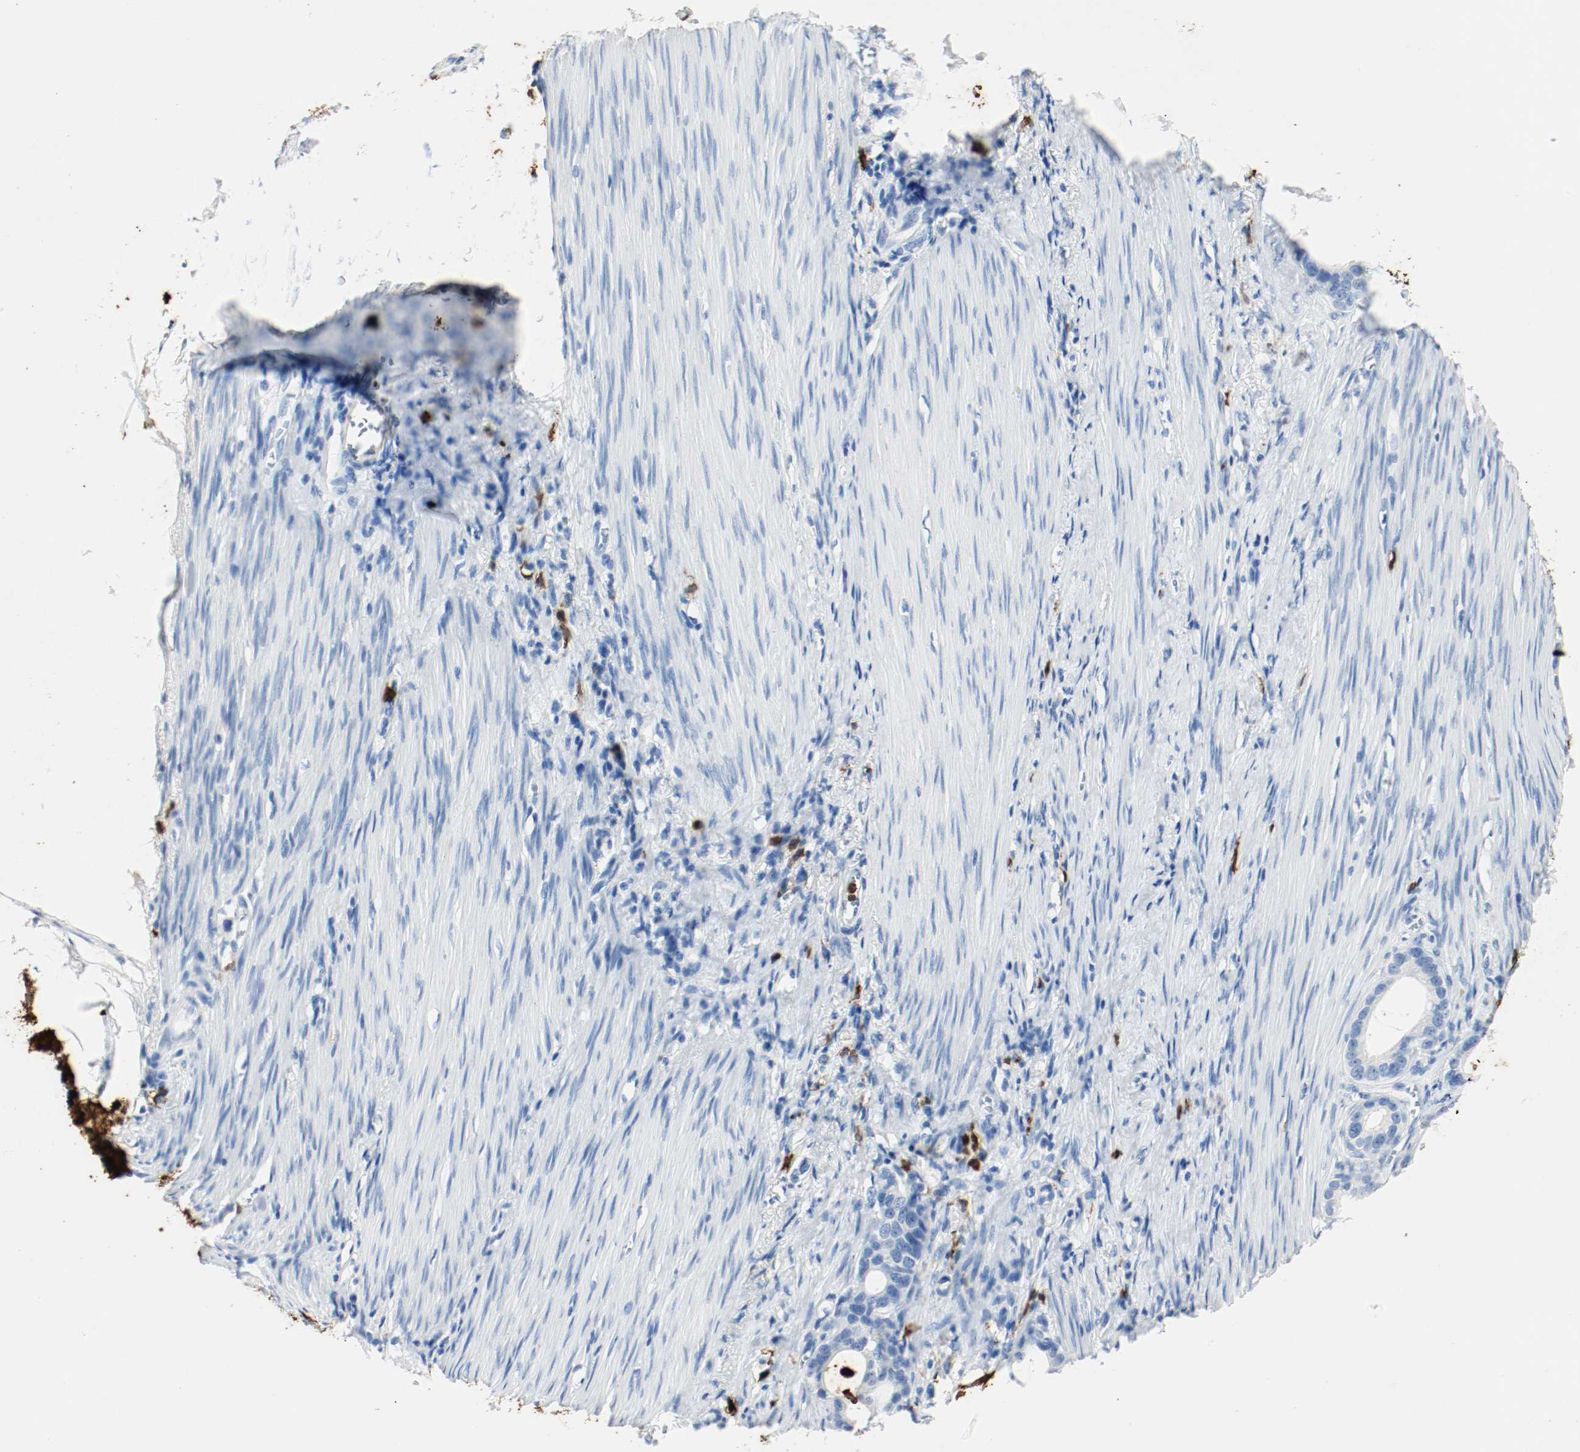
{"staining": {"intensity": "negative", "quantity": "none", "location": "none"}, "tissue": "stomach cancer", "cell_type": "Tumor cells", "image_type": "cancer", "snomed": [{"axis": "morphology", "description": "Adenocarcinoma, NOS"}, {"axis": "topography", "description": "Stomach"}], "caption": "Tumor cells are negative for brown protein staining in adenocarcinoma (stomach).", "gene": "S100A9", "patient": {"sex": "female", "age": 75}}